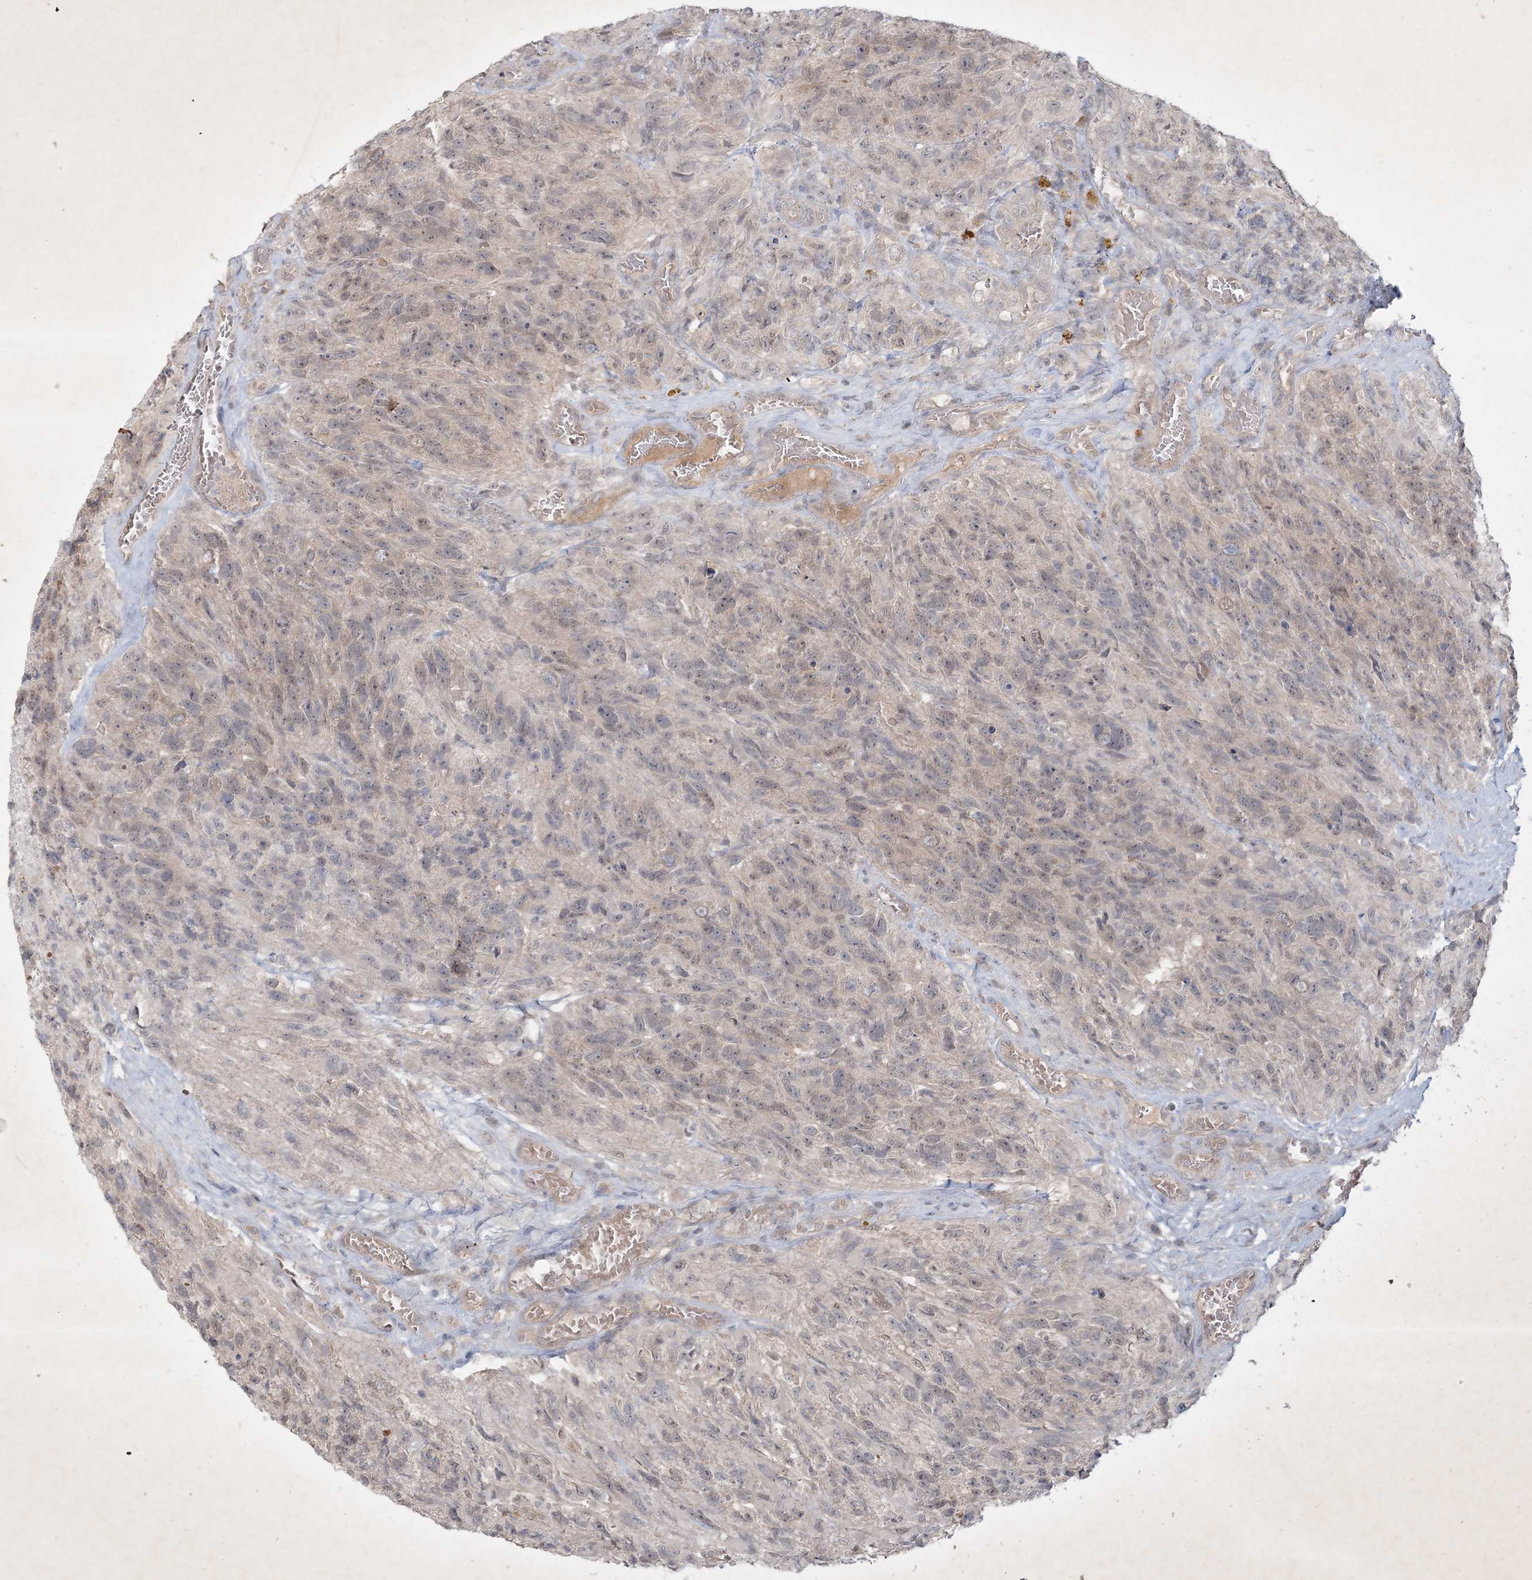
{"staining": {"intensity": "negative", "quantity": "none", "location": "none"}, "tissue": "glioma", "cell_type": "Tumor cells", "image_type": "cancer", "snomed": [{"axis": "morphology", "description": "Glioma, malignant, High grade"}, {"axis": "topography", "description": "Brain"}], "caption": "Protein analysis of glioma reveals no significant staining in tumor cells. (DAB IHC, high magnification).", "gene": "BOD1", "patient": {"sex": "male", "age": 69}}